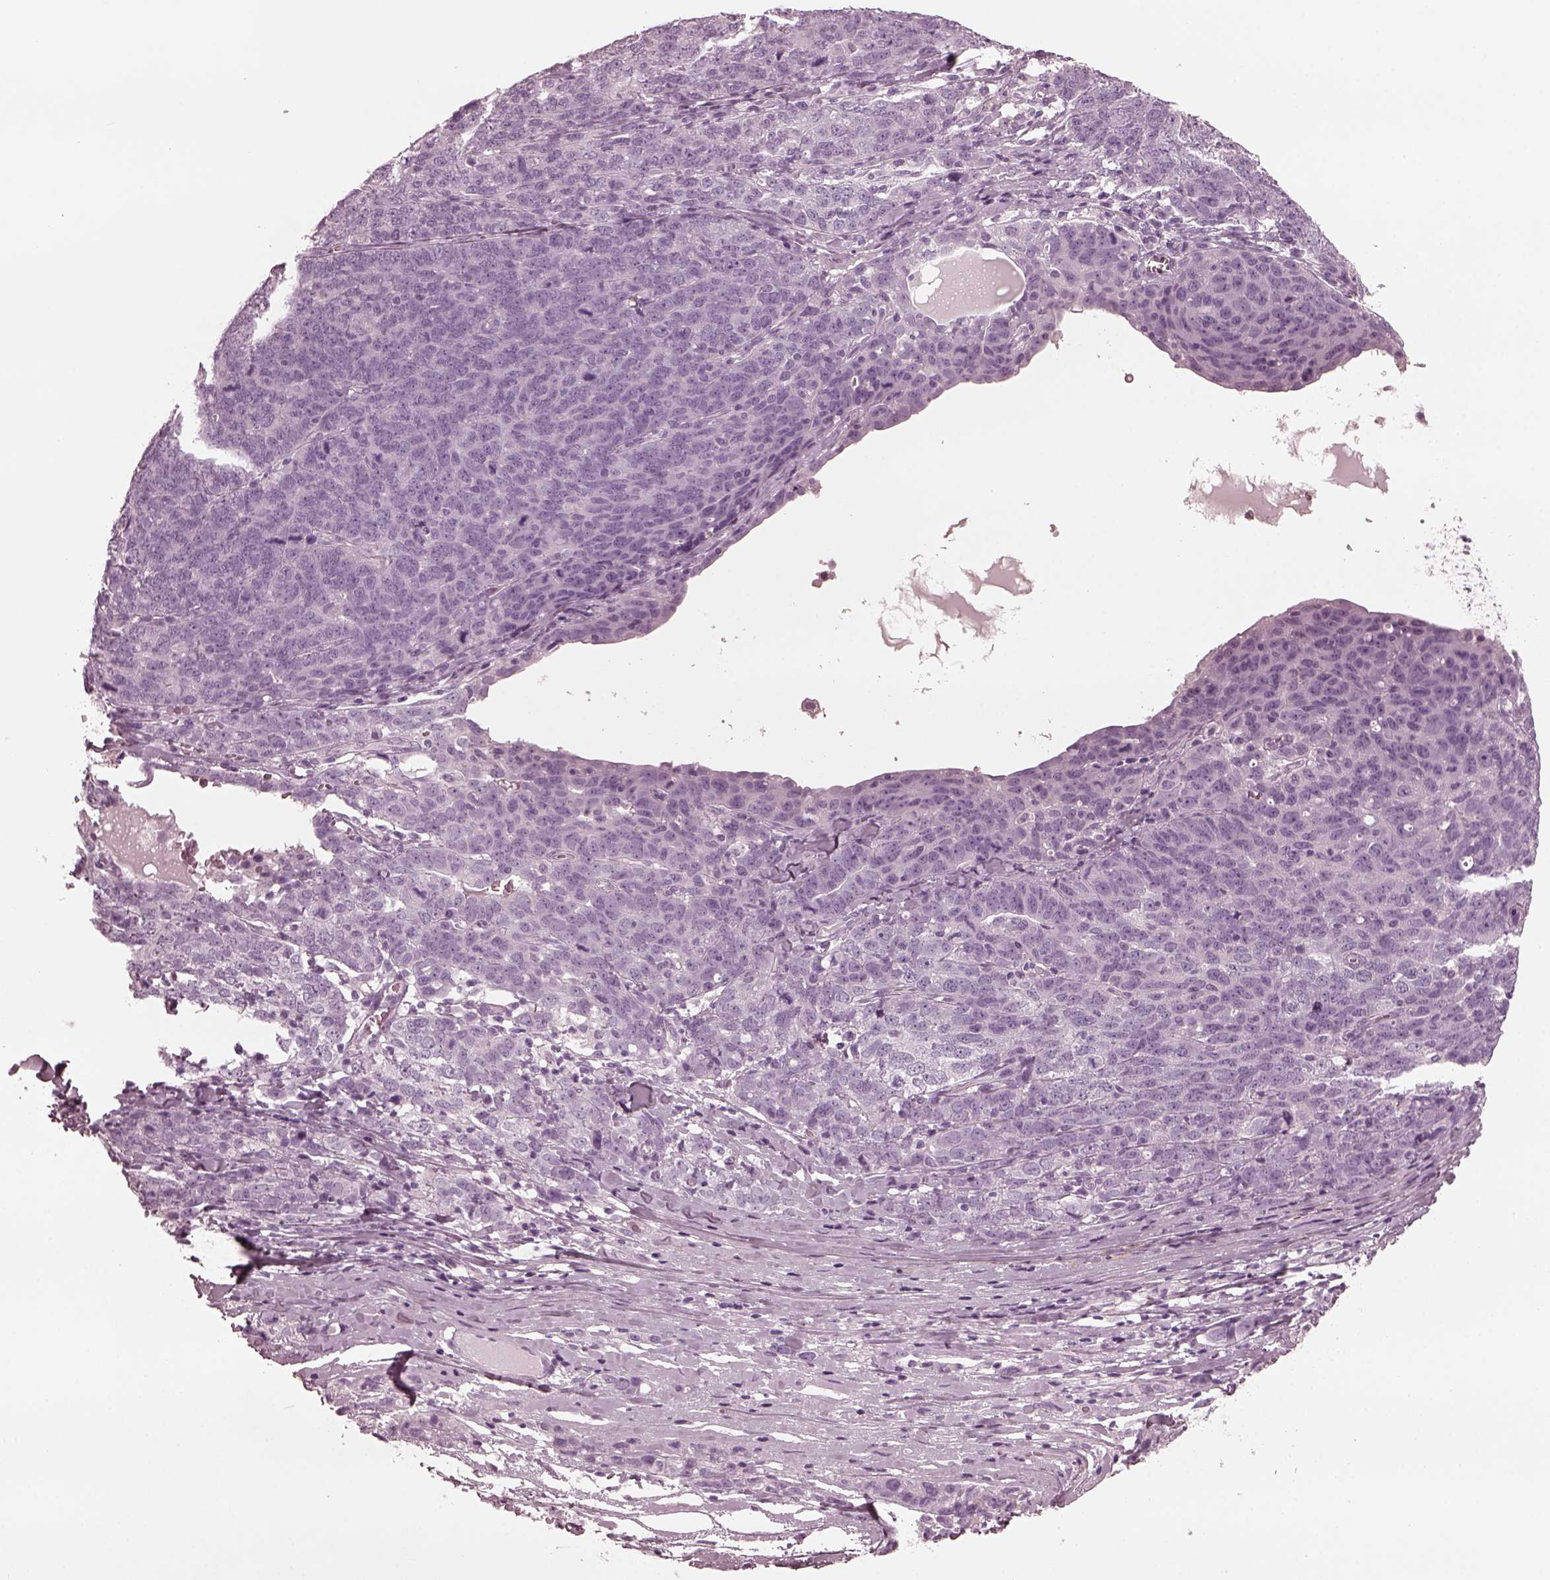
{"staining": {"intensity": "negative", "quantity": "none", "location": "none"}, "tissue": "ovarian cancer", "cell_type": "Tumor cells", "image_type": "cancer", "snomed": [{"axis": "morphology", "description": "Cystadenocarcinoma, serous, NOS"}, {"axis": "topography", "description": "Ovary"}], "caption": "This is an immunohistochemistry image of human ovarian cancer. There is no staining in tumor cells.", "gene": "GRM6", "patient": {"sex": "female", "age": 71}}